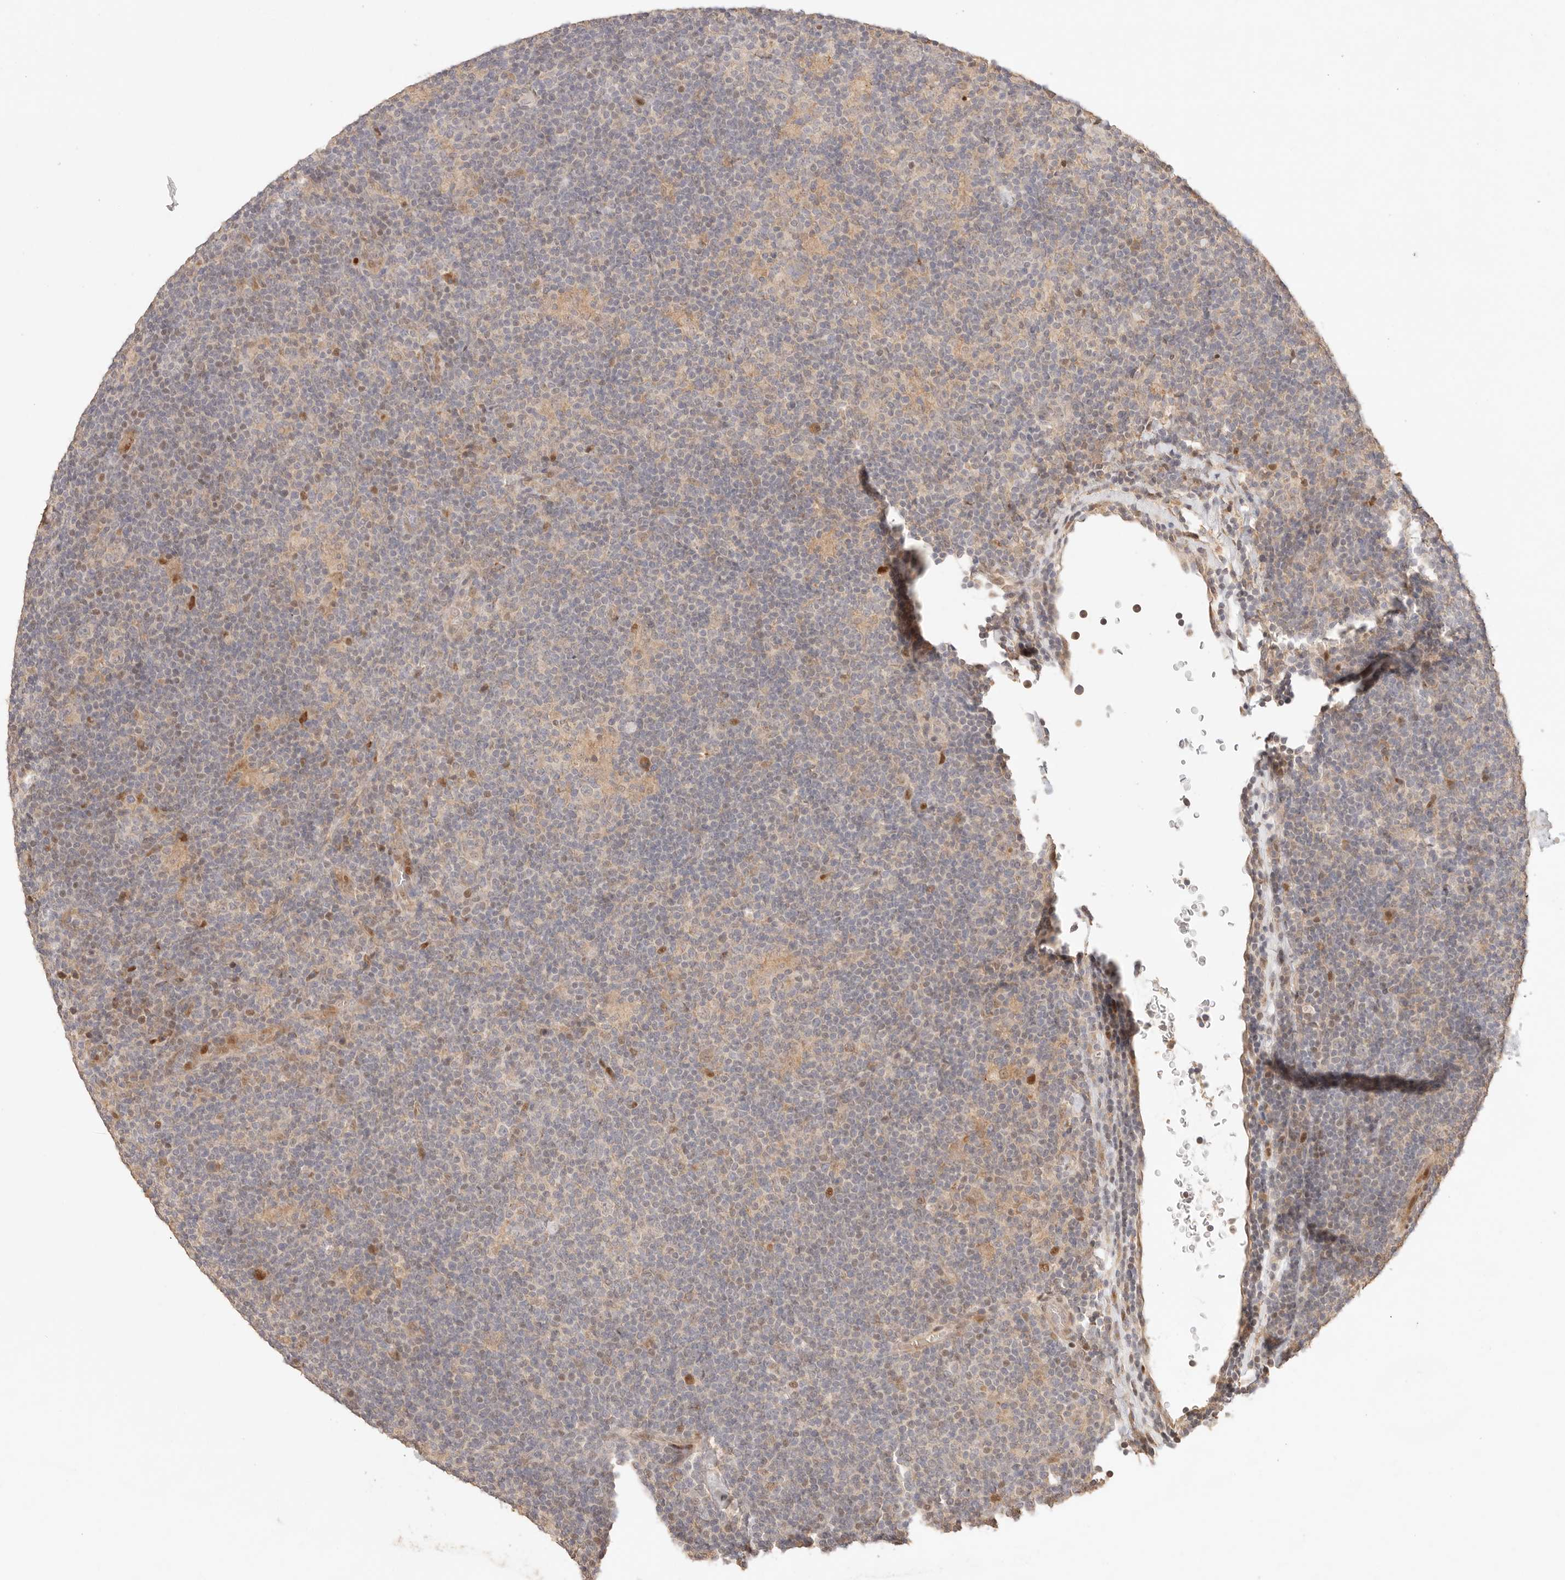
{"staining": {"intensity": "negative", "quantity": "none", "location": "none"}, "tissue": "lymphoma", "cell_type": "Tumor cells", "image_type": "cancer", "snomed": [{"axis": "morphology", "description": "Hodgkin's disease, NOS"}, {"axis": "topography", "description": "Lymph node"}], "caption": "Immunohistochemistry of Hodgkin's disease exhibits no expression in tumor cells.", "gene": "PHLDA3", "patient": {"sex": "female", "age": 57}}